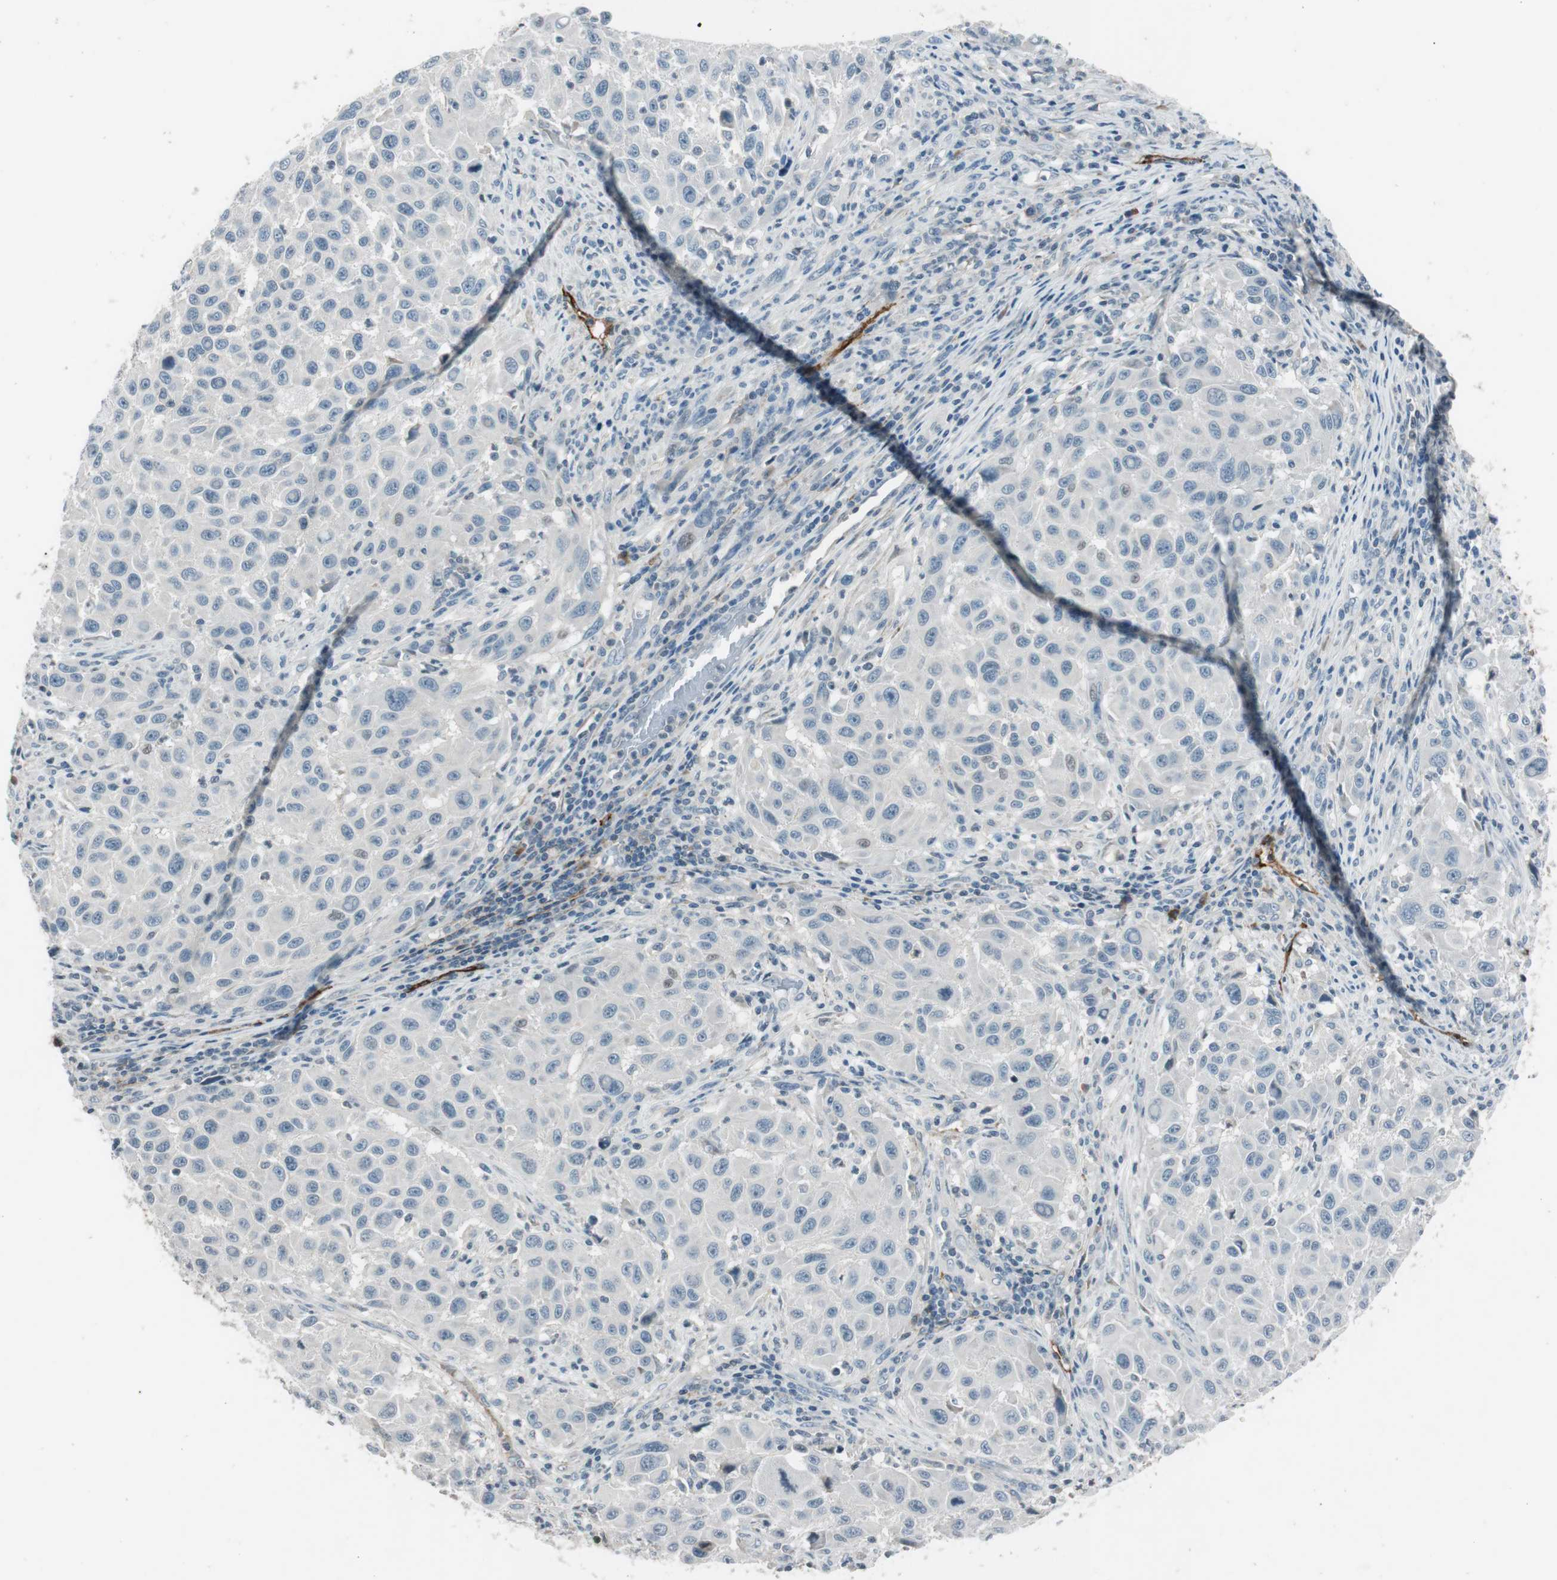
{"staining": {"intensity": "negative", "quantity": "none", "location": "none"}, "tissue": "melanoma", "cell_type": "Tumor cells", "image_type": "cancer", "snomed": [{"axis": "morphology", "description": "Malignant melanoma, Metastatic site"}, {"axis": "topography", "description": "Lymph node"}], "caption": "Micrograph shows no protein staining in tumor cells of melanoma tissue.", "gene": "PDPN", "patient": {"sex": "male", "age": 61}}